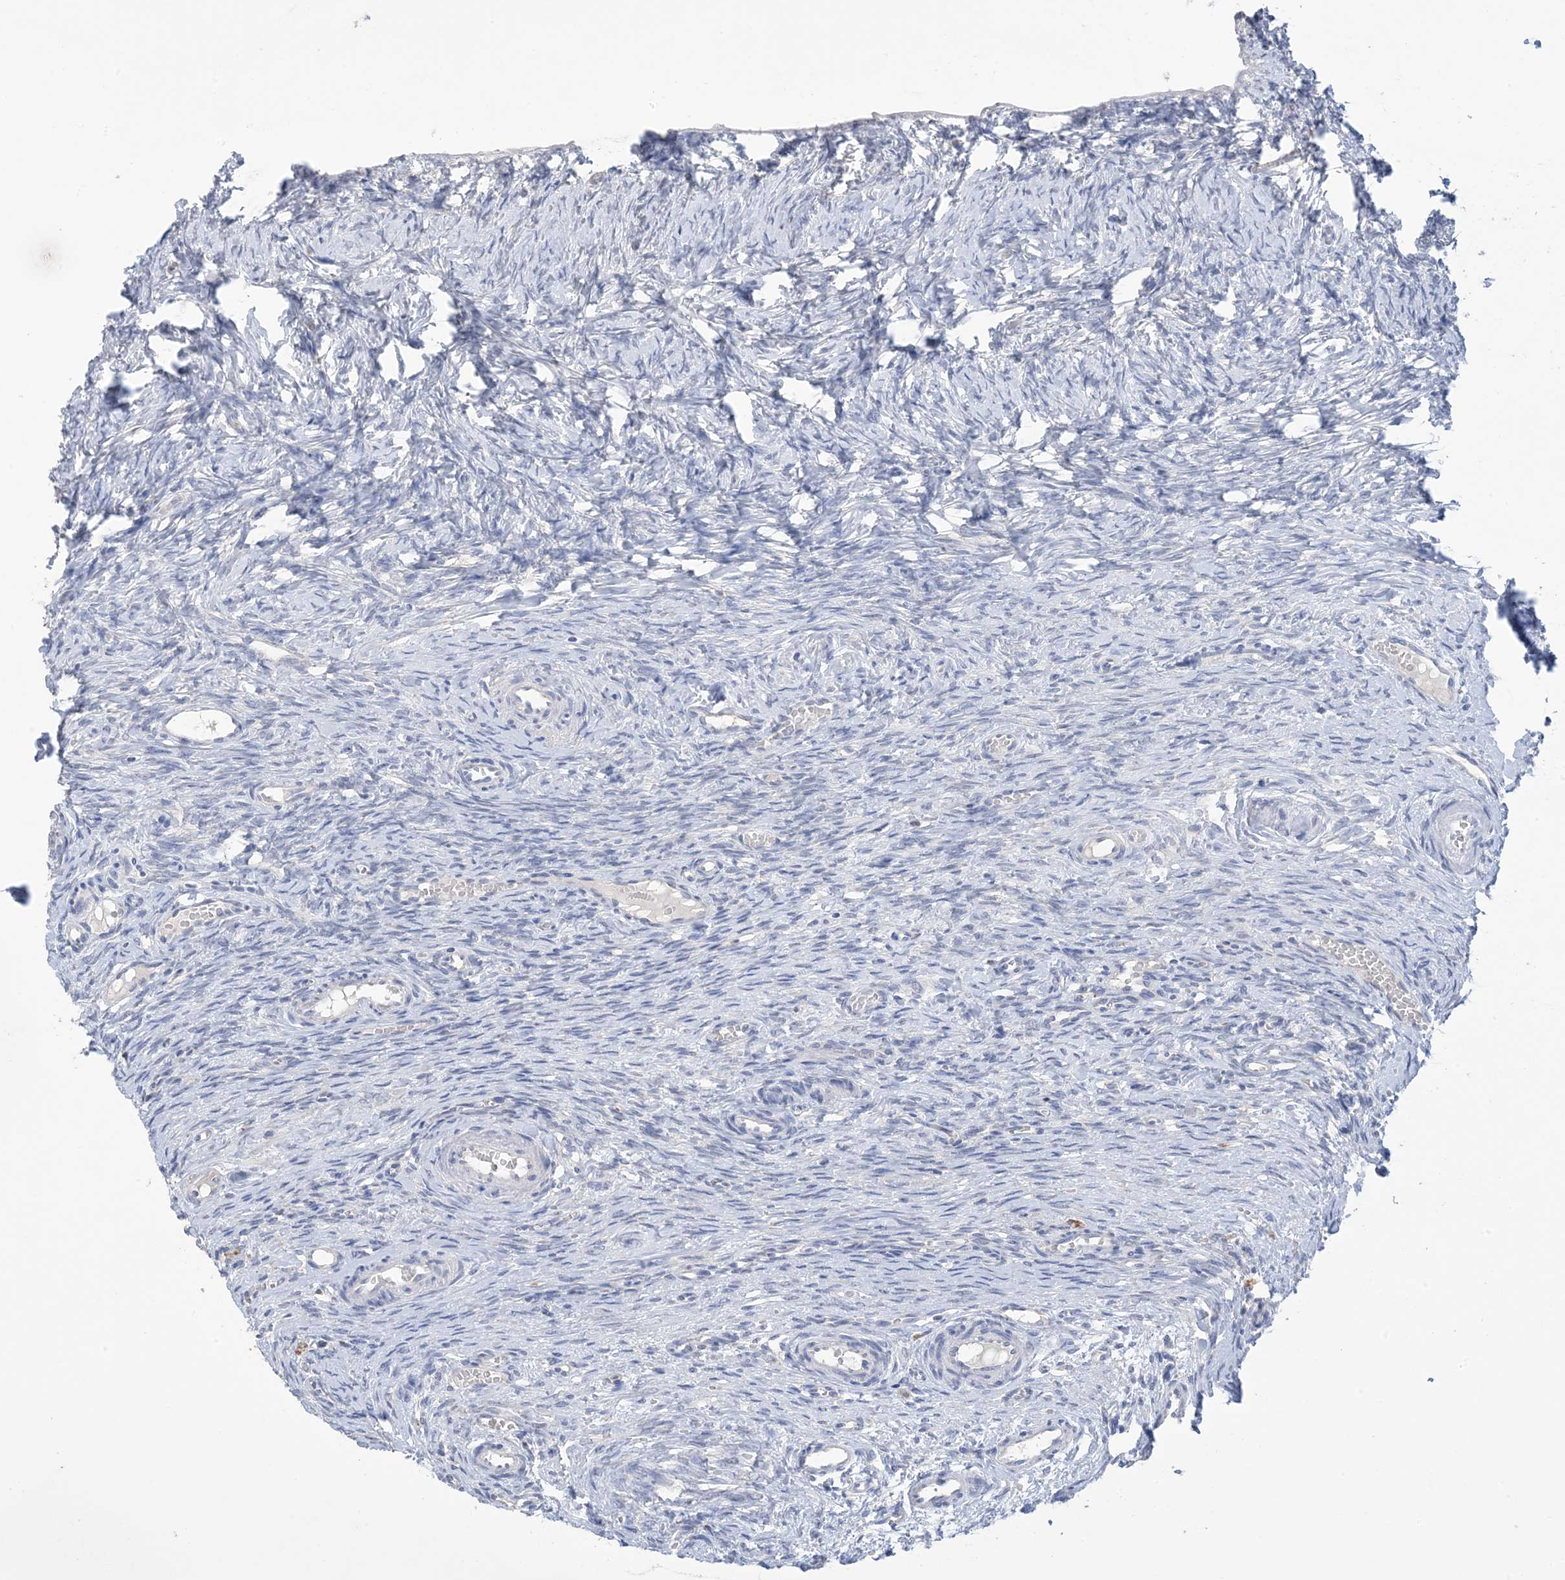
{"staining": {"intensity": "negative", "quantity": "none", "location": "none"}, "tissue": "ovary", "cell_type": "Ovarian stroma cells", "image_type": "normal", "snomed": [{"axis": "morphology", "description": "Adenocarcinoma, NOS"}, {"axis": "topography", "description": "Endometrium"}], "caption": "IHC image of normal ovary: ovary stained with DAB (3,3'-diaminobenzidine) reveals no significant protein expression in ovarian stroma cells.", "gene": "DSC3", "patient": {"sex": "female", "age": 32}}